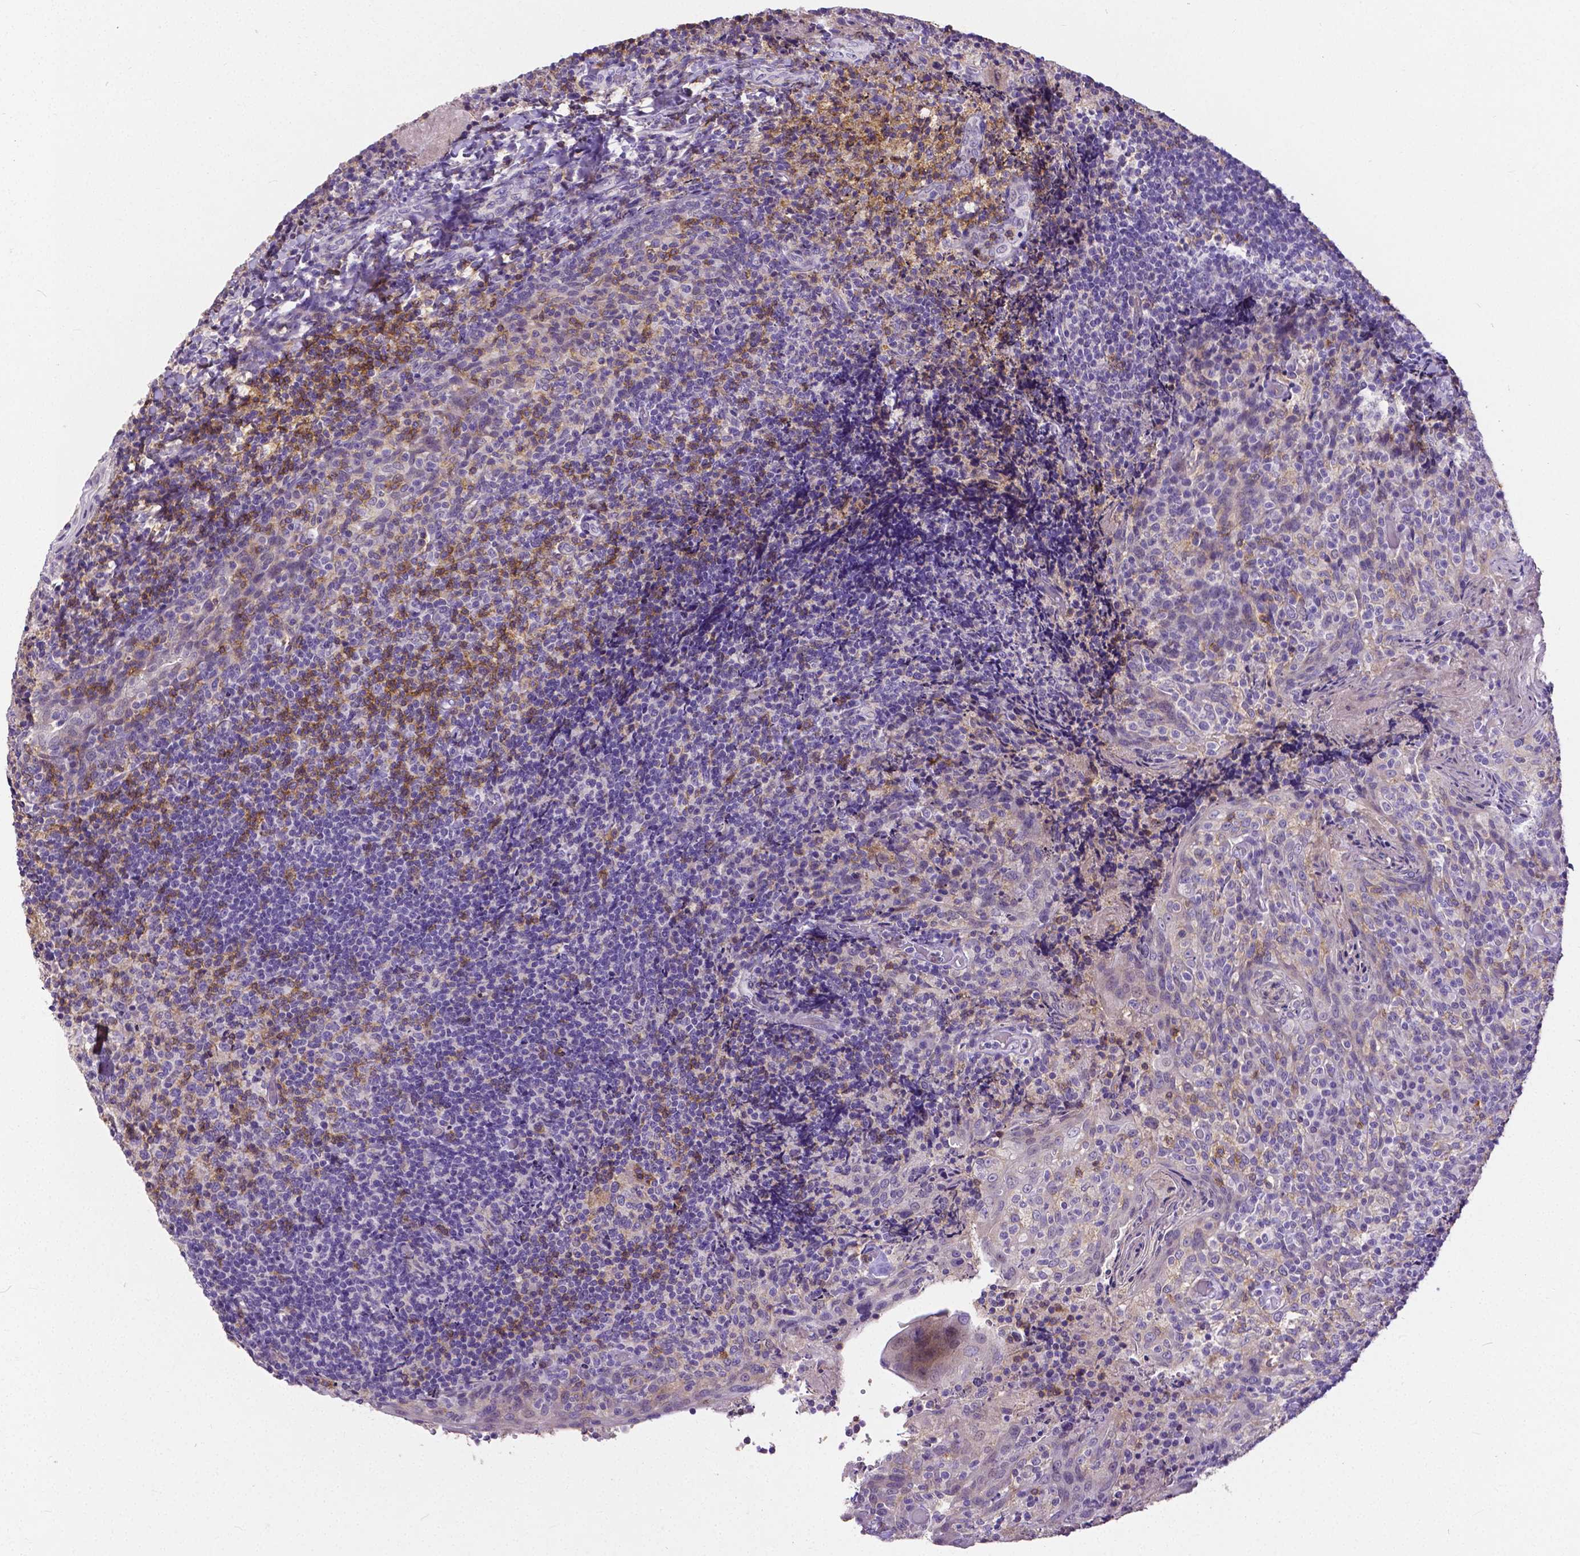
{"staining": {"intensity": "weak", "quantity": "<25%", "location": "cytoplasmic/membranous"}, "tissue": "tonsil", "cell_type": "Germinal center cells", "image_type": "normal", "snomed": [{"axis": "morphology", "description": "Normal tissue, NOS"}, {"axis": "topography", "description": "Tonsil"}], "caption": "IHC histopathology image of normal tonsil: tonsil stained with DAB shows no significant protein staining in germinal center cells.", "gene": "CD4", "patient": {"sex": "female", "age": 10}}